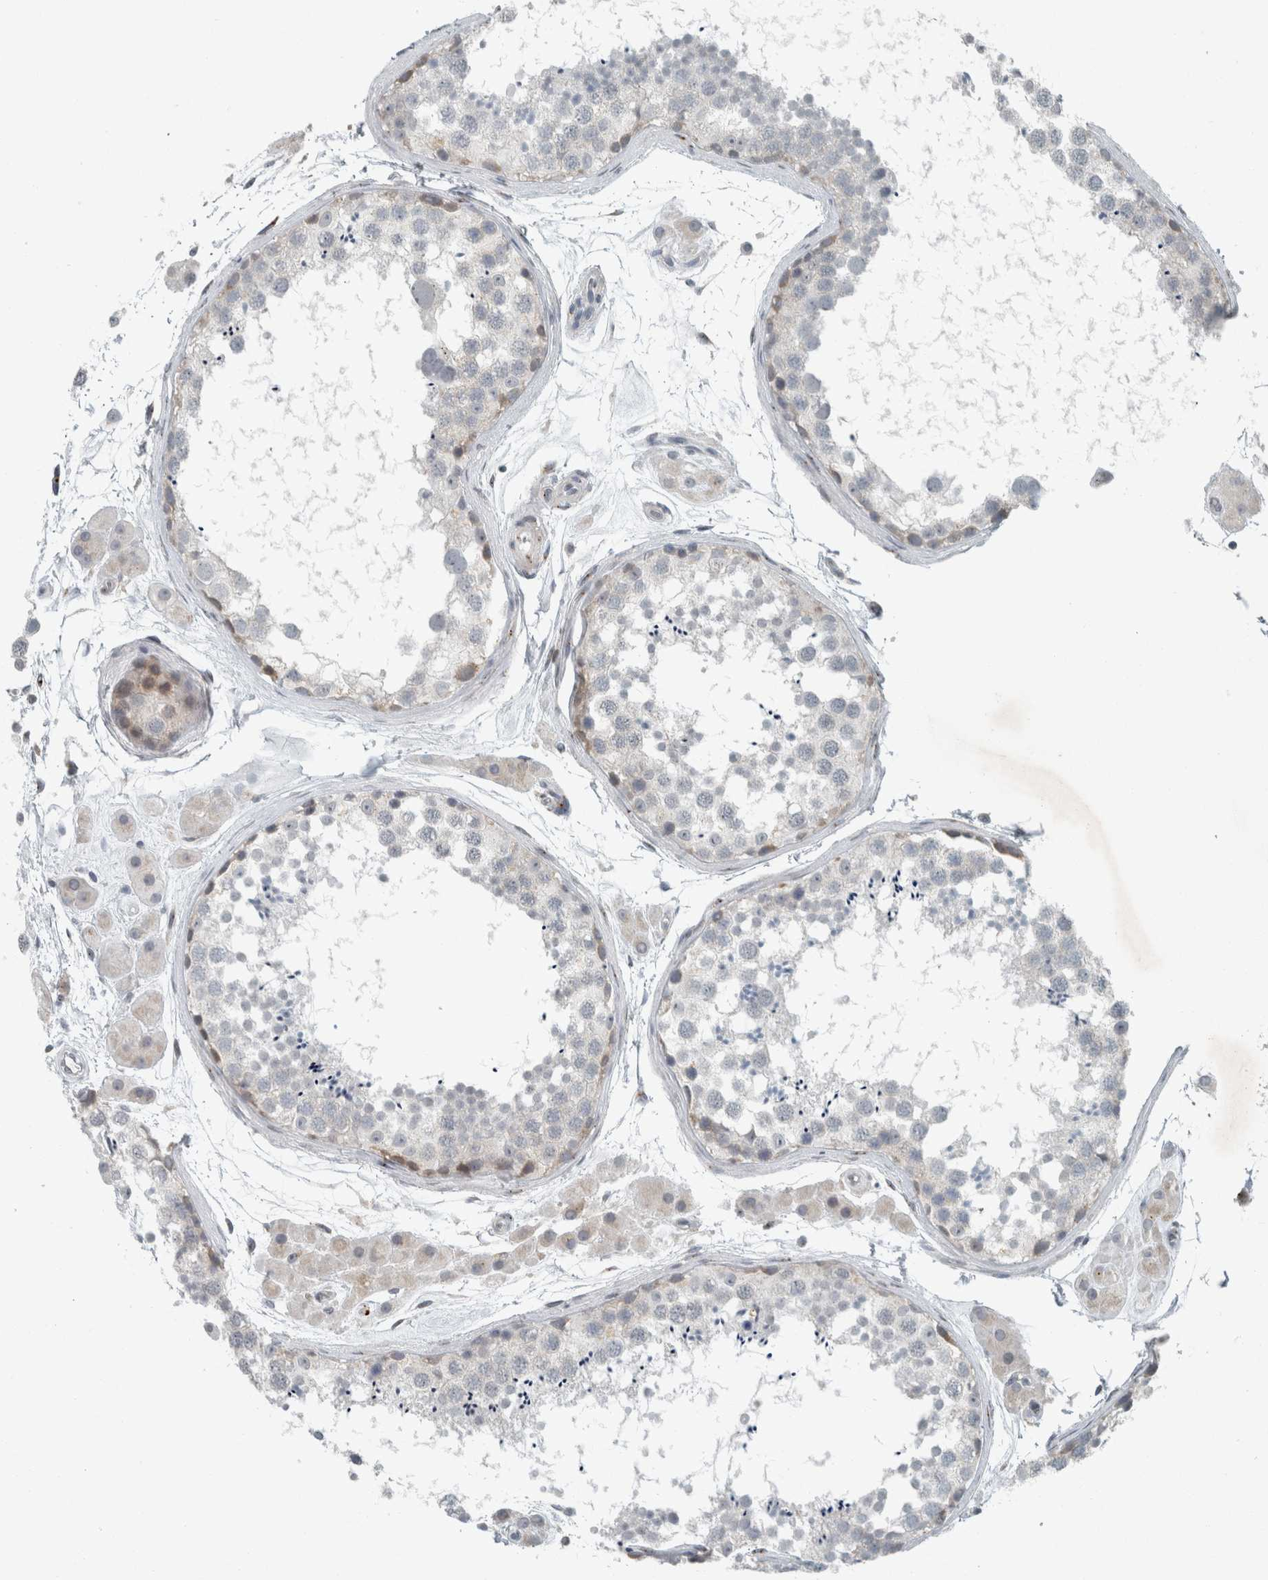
{"staining": {"intensity": "weak", "quantity": "<25%", "location": "cytoplasmic/membranous"}, "tissue": "testis", "cell_type": "Cells in seminiferous ducts", "image_type": "normal", "snomed": [{"axis": "morphology", "description": "Normal tissue, NOS"}, {"axis": "topography", "description": "Testis"}], "caption": "This micrograph is of benign testis stained with immunohistochemistry (IHC) to label a protein in brown with the nuclei are counter-stained blue. There is no staining in cells in seminiferous ducts. The staining is performed using DAB (3,3'-diaminobenzidine) brown chromogen with nuclei counter-stained in using hematoxylin.", "gene": "KIF1C", "patient": {"sex": "male", "age": 56}}